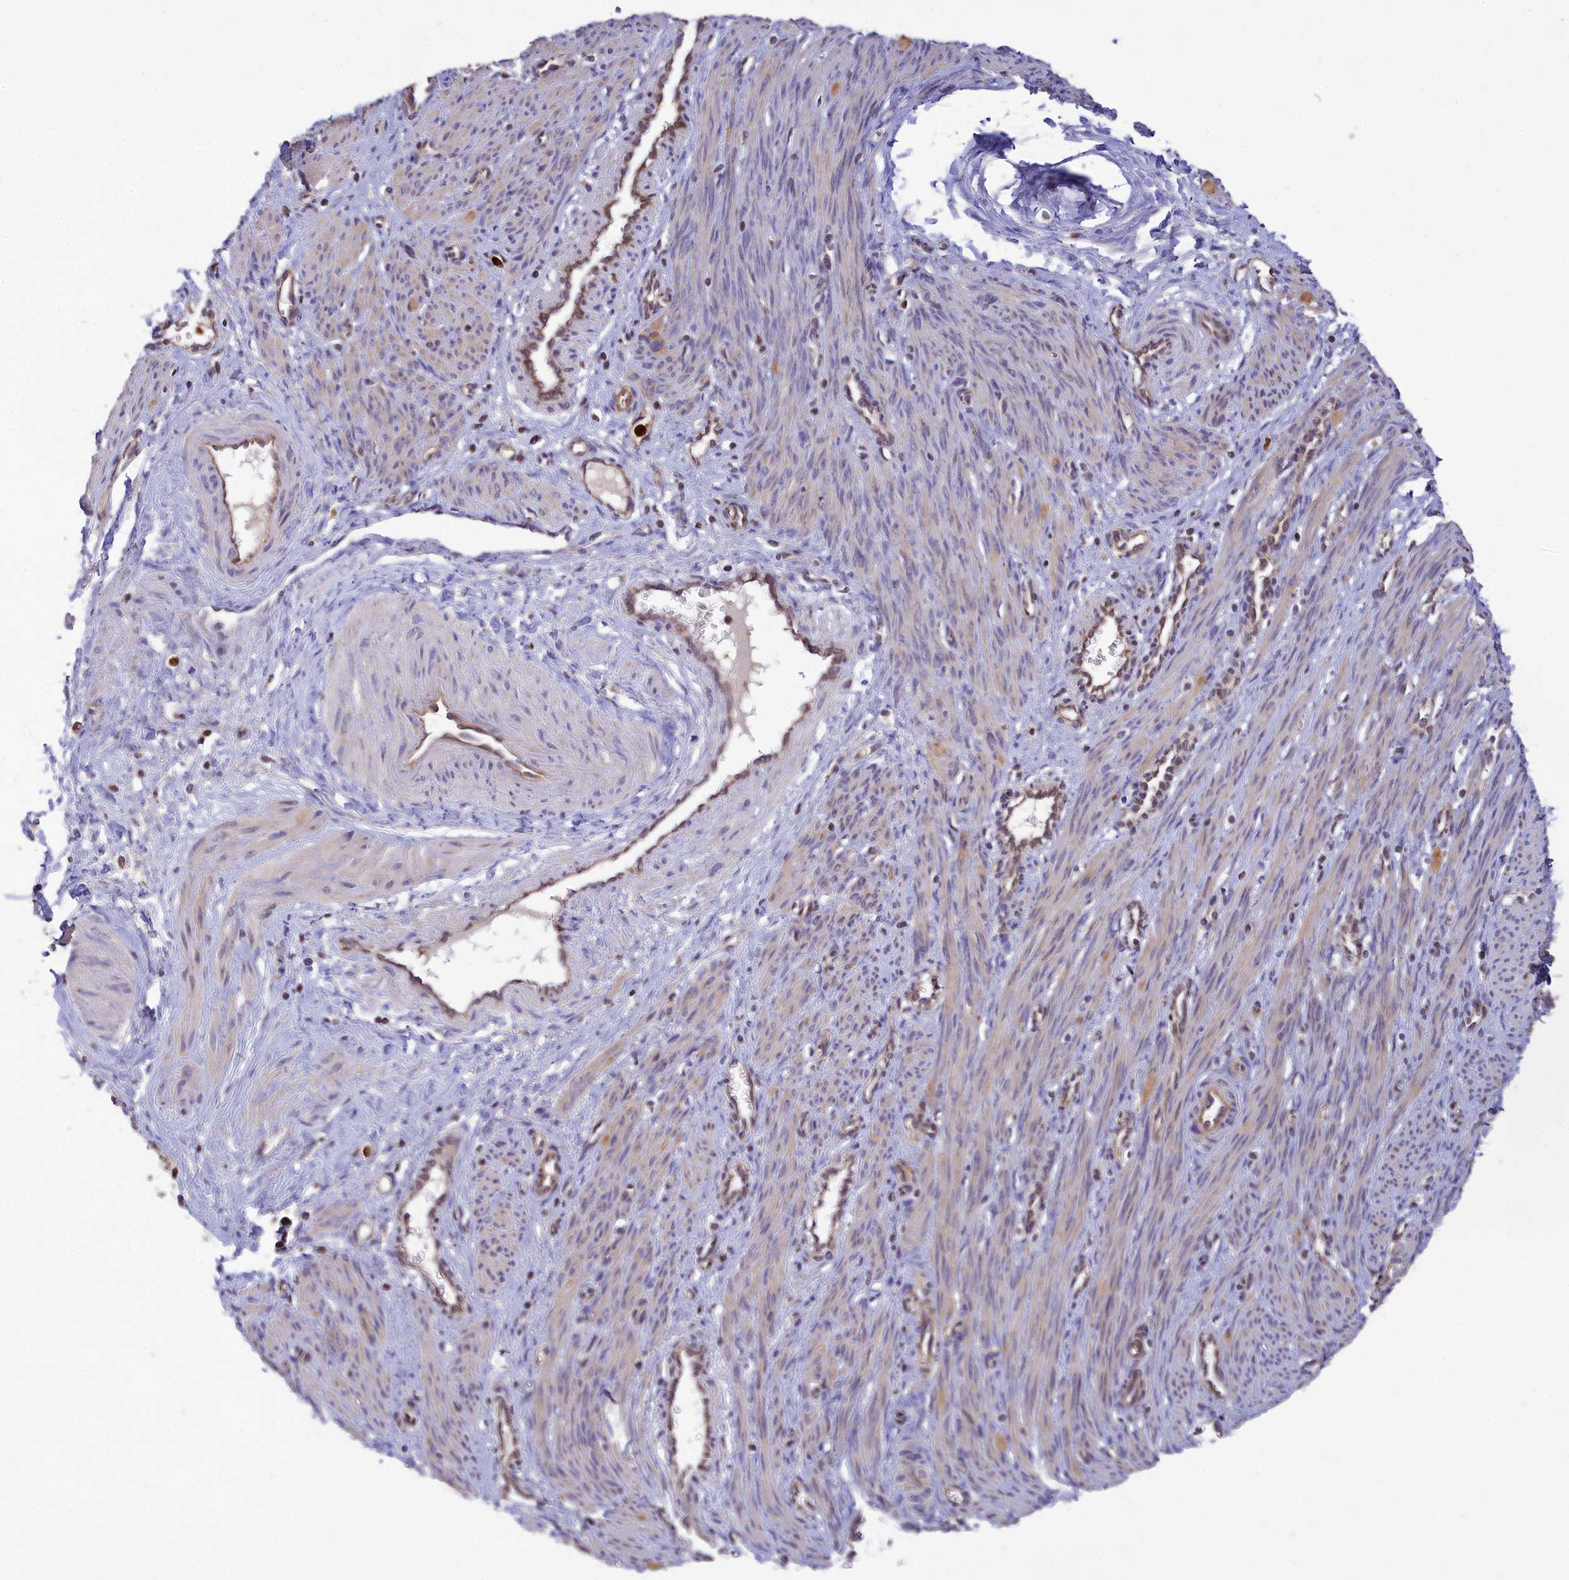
{"staining": {"intensity": "weak", "quantity": "<25%", "location": "cytoplasmic/membranous"}, "tissue": "smooth muscle", "cell_type": "Smooth muscle cells", "image_type": "normal", "snomed": [{"axis": "morphology", "description": "Normal tissue, NOS"}, {"axis": "topography", "description": "Endometrium"}], "caption": "Immunohistochemistry (IHC) of benign human smooth muscle demonstrates no positivity in smooth muscle cells.", "gene": "PKHD1L1", "patient": {"sex": "female", "age": 33}}